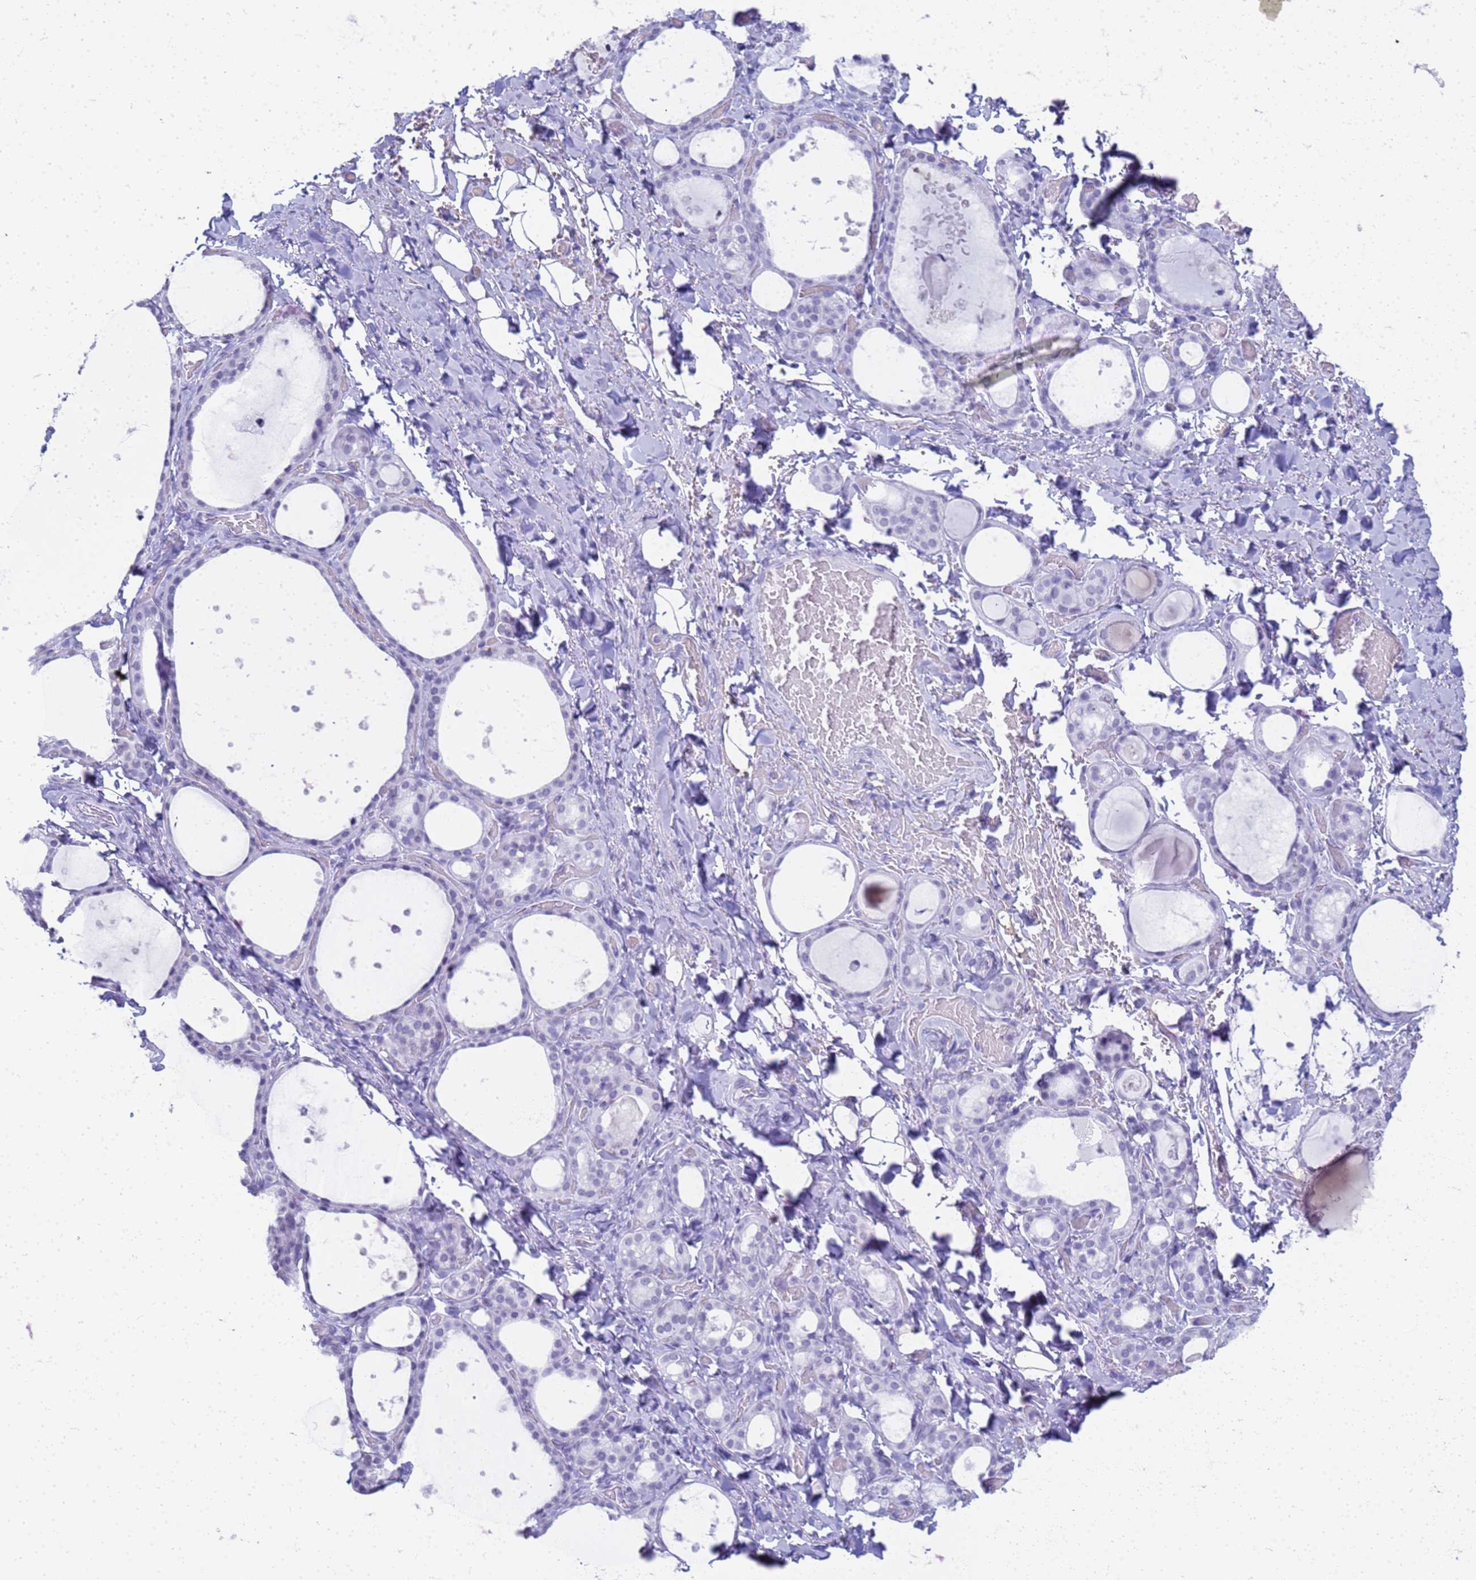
{"staining": {"intensity": "negative", "quantity": "none", "location": "none"}, "tissue": "thyroid gland", "cell_type": "Glandular cells", "image_type": "normal", "snomed": [{"axis": "morphology", "description": "Normal tissue, NOS"}, {"axis": "topography", "description": "Thyroid gland"}], "caption": "Protein analysis of benign thyroid gland reveals no significant staining in glandular cells.", "gene": "SLC7A9", "patient": {"sex": "female", "age": 44}}